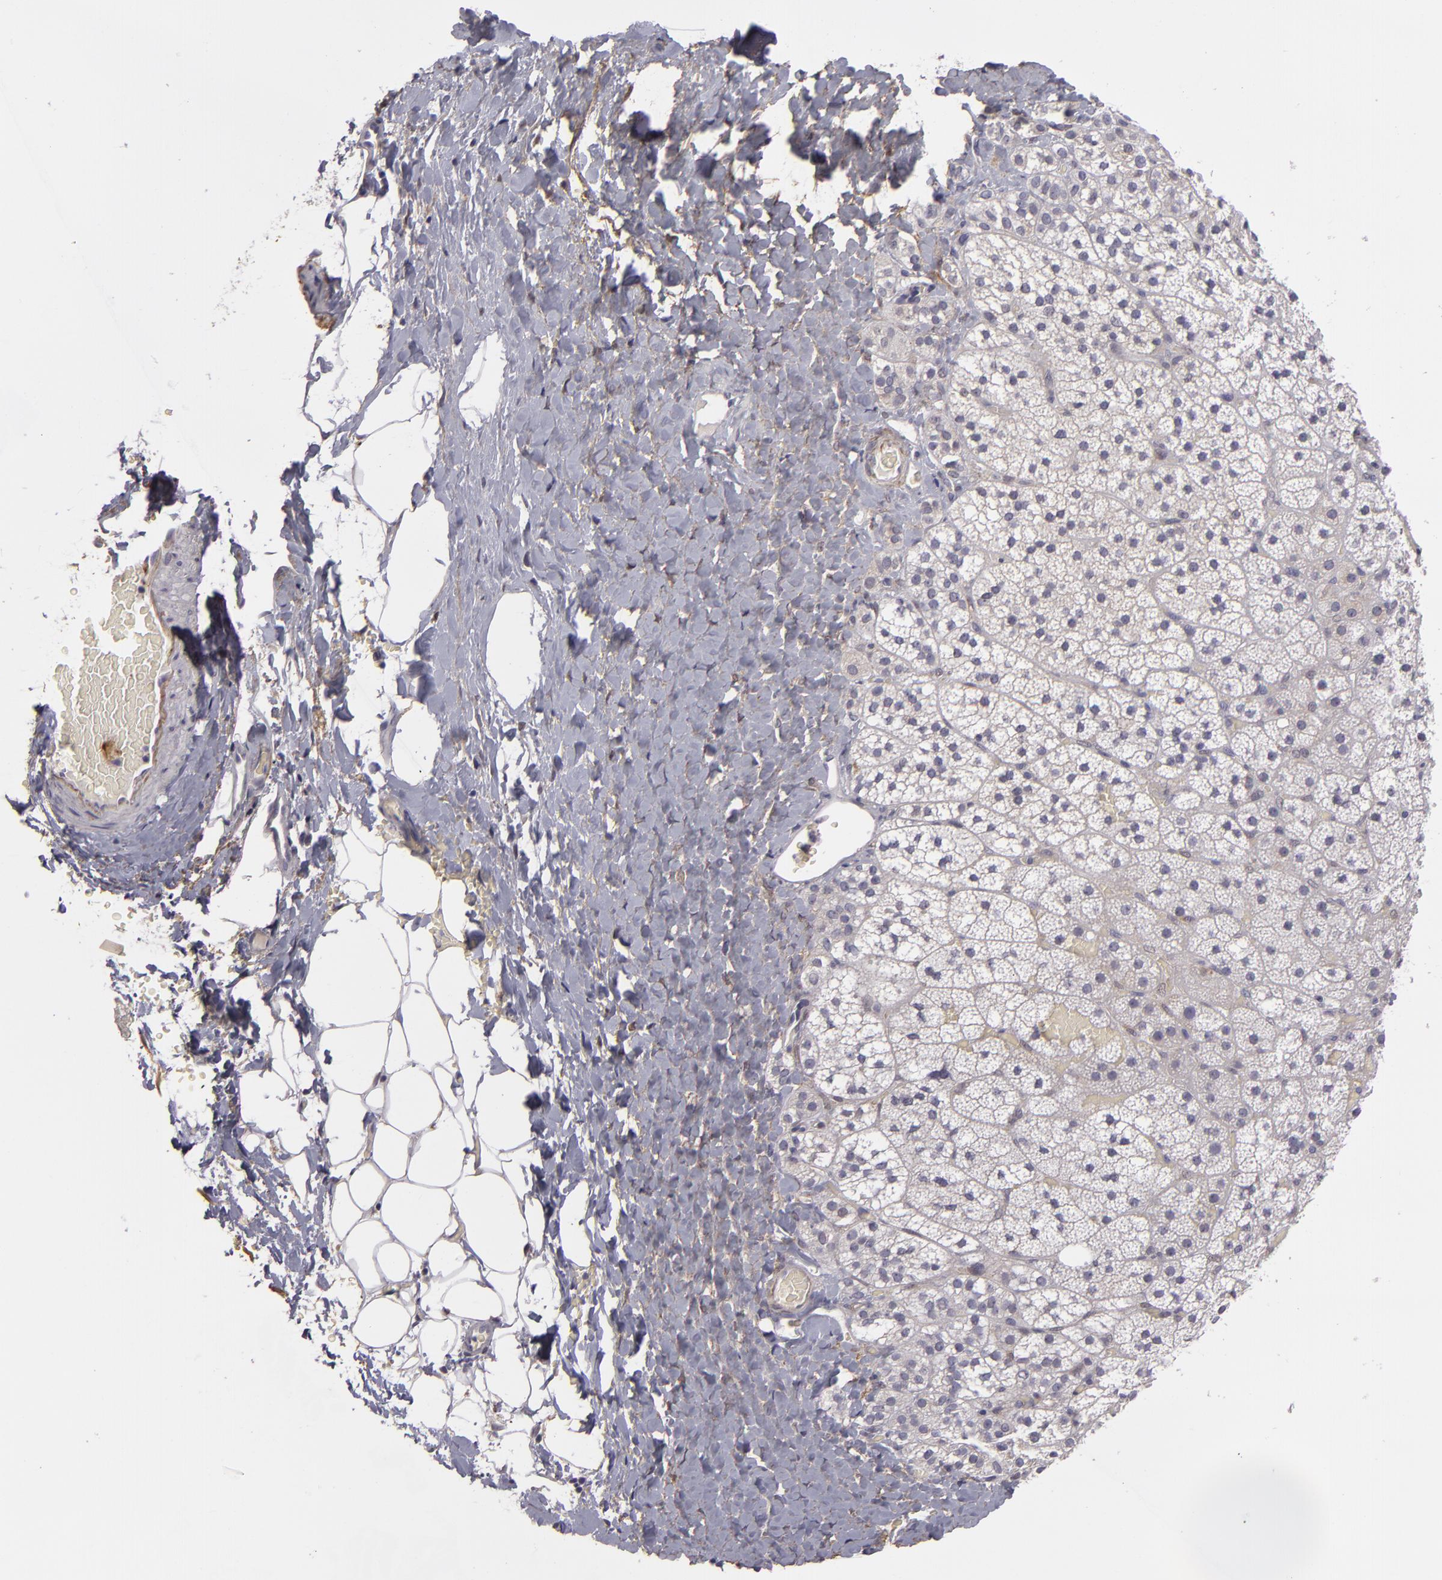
{"staining": {"intensity": "weak", "quantity": "<25%", "location": "cytoplasmic/membranous"}, "tissue": "adrenal gland", "cell_type": "Glandular cells", "image_type": "normal", "snomed": [{"axis": "morphology", "description": "Normal tissue, NOS"}, {"axis": "topography", "description": "Adrenal gland"}], "caption": "This is a micrograph of IHC staining of unremarkable adrenal gland, which shows no positivity in glandular cells.", "gene": "EFS", "patient": {"sex": "male", "age": 53}}